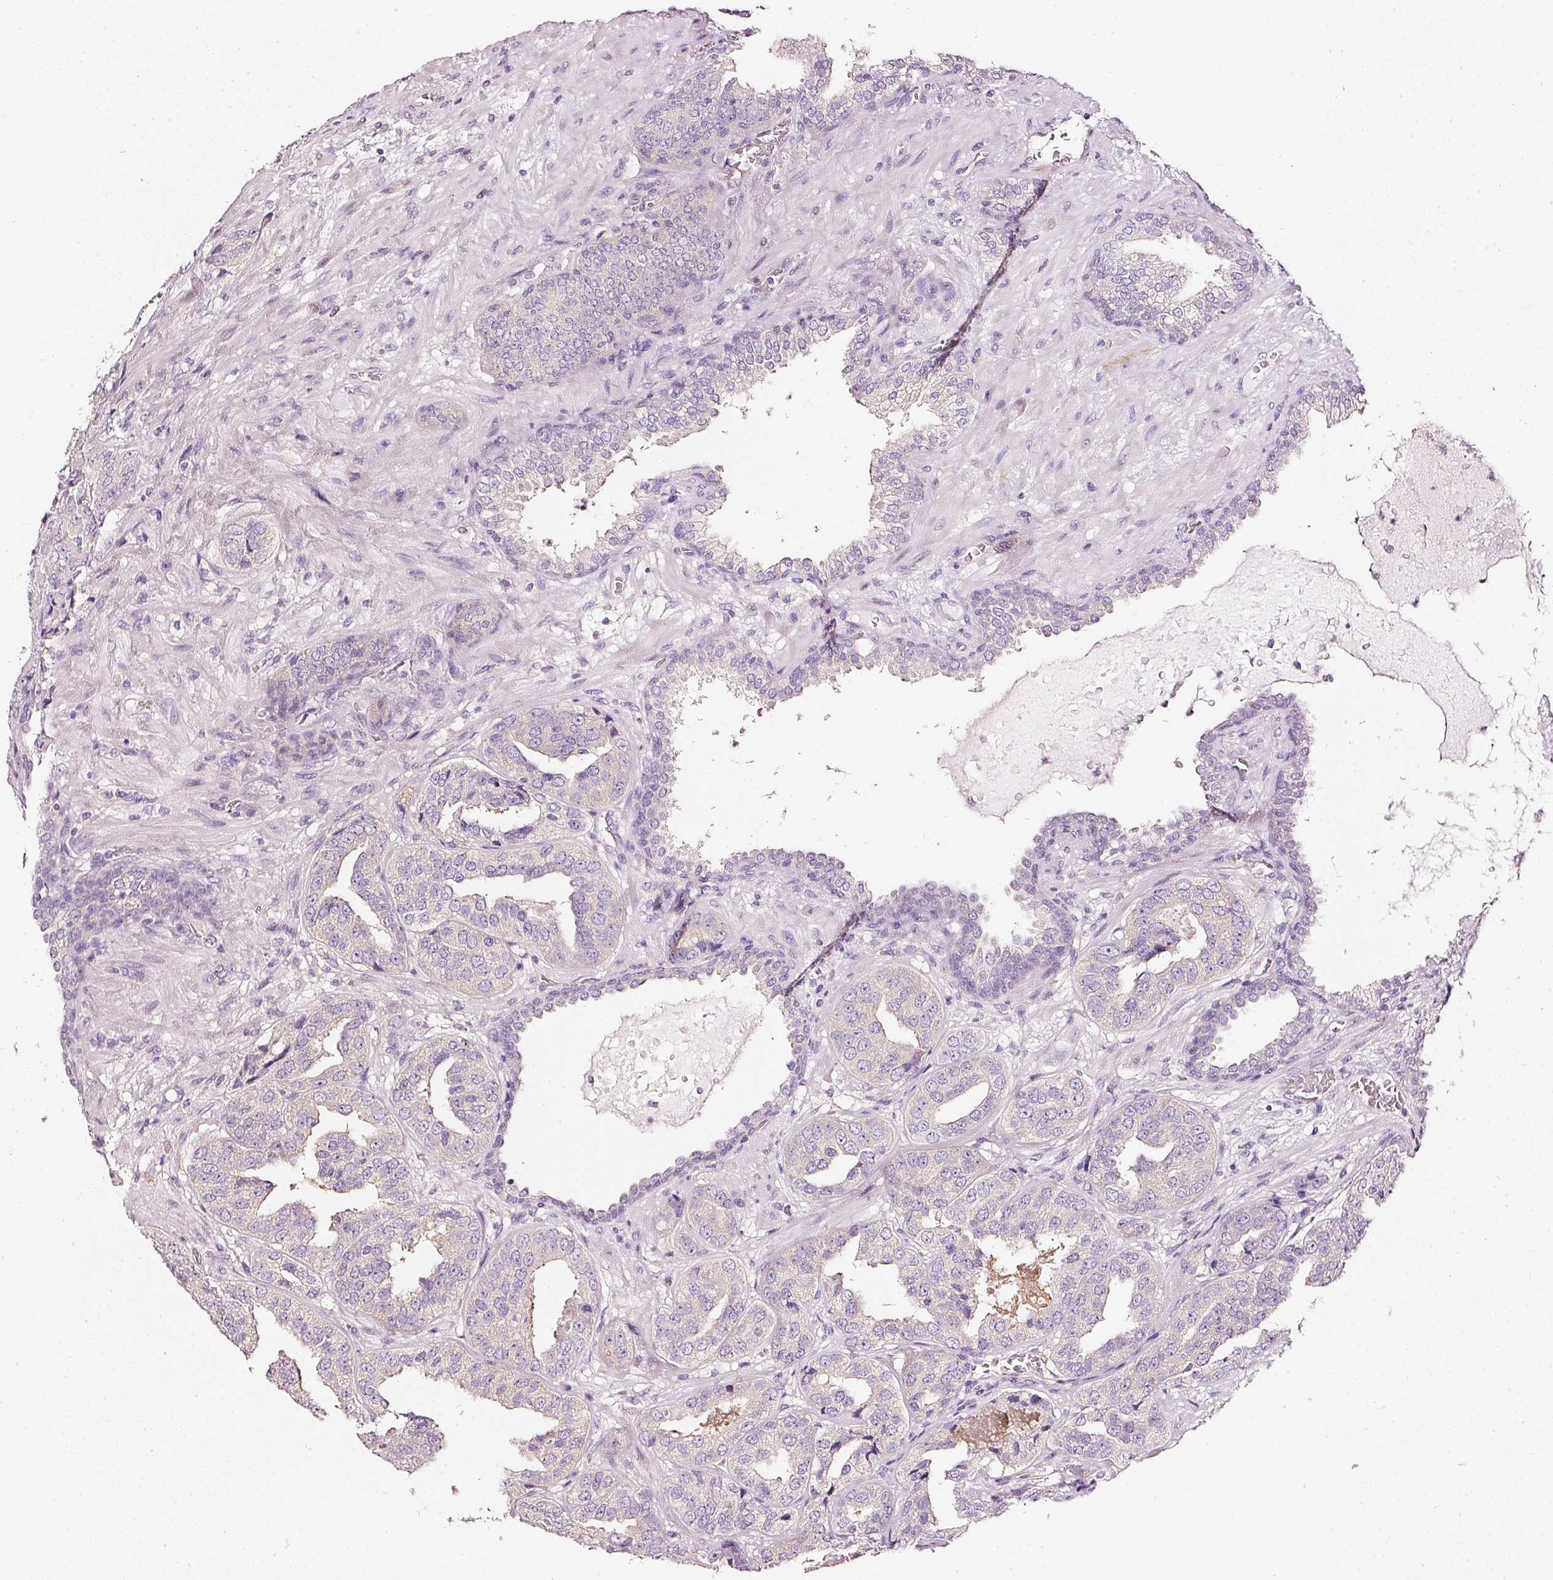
{"staining": {"intensity": "negative", "quantity": "none", "location": "none"}, "tissue": "prostate cancer", "cell_type": "Tumor cells", "image_type": "cancer", "snomed": [{"axis": "morphology", "description": "Adenocarcinoma, High grade"}, {"axis": "topography", "description": "Prostate"}], "caption": "There is no significant positivity in tumor cells of prostate cancer. (IHC, brightfield microscopy, high magnification).", "gene": "CNP", "patient": {"sex": "male", "age": 63}}